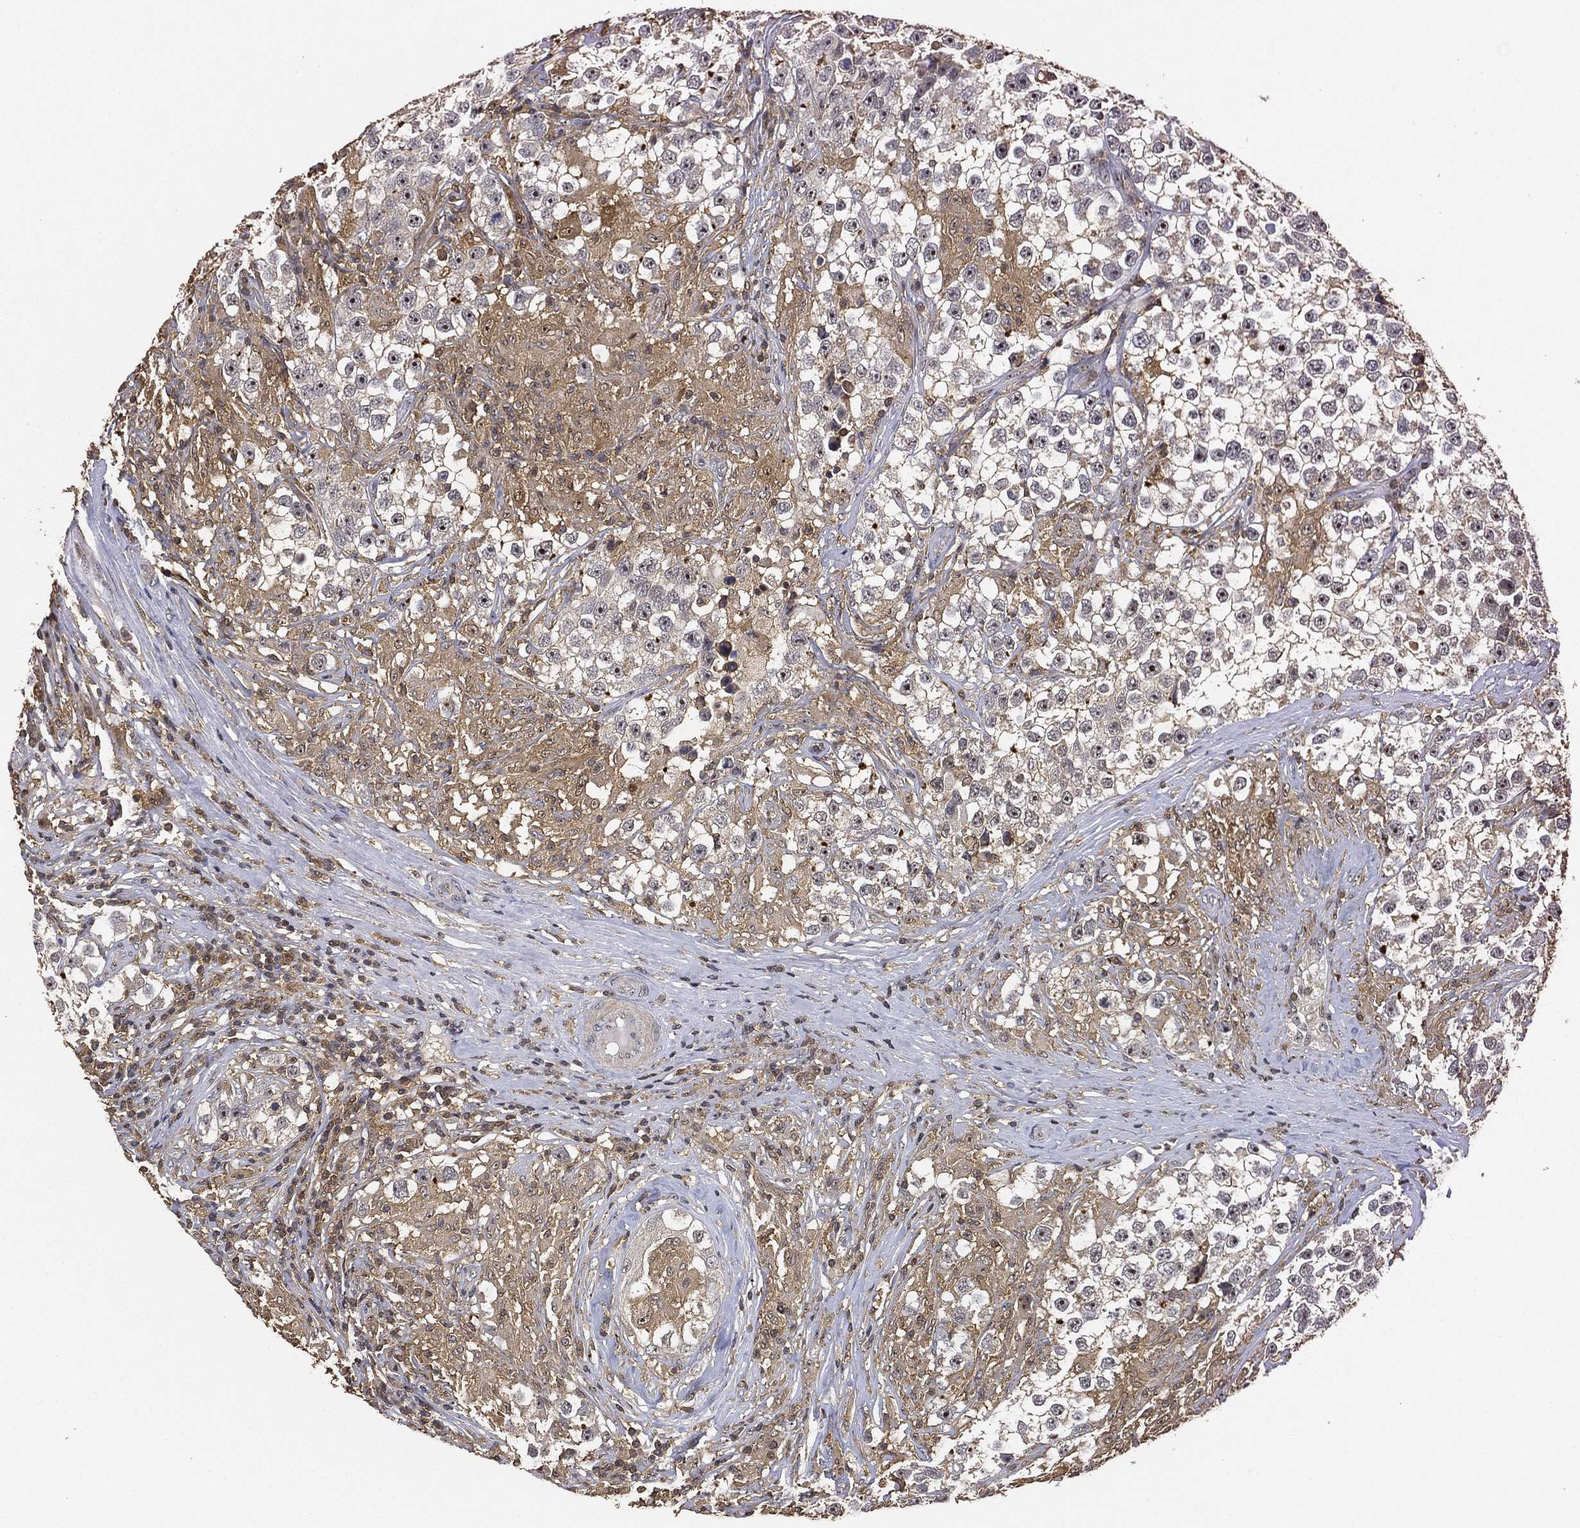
{"staining": {"intensity": "moderate", "quantity": "<25%", "location": "nuclear"}, "tissue": "testis cancer", "cell_type": "Tumor cells", "image_type": "cancer", "snomed": [{"axis": "morphology", "description": "Seminoma, NOS"}, {"axis": "topography", "description": "Testis"}], "caption": "The histopathology image shows staining of testis cancer, revealing moderate nuclear protein expression (brown color) within tumor cells.", "gene": "CRYL1", "patient": {"sex": "male", "age": 46}}